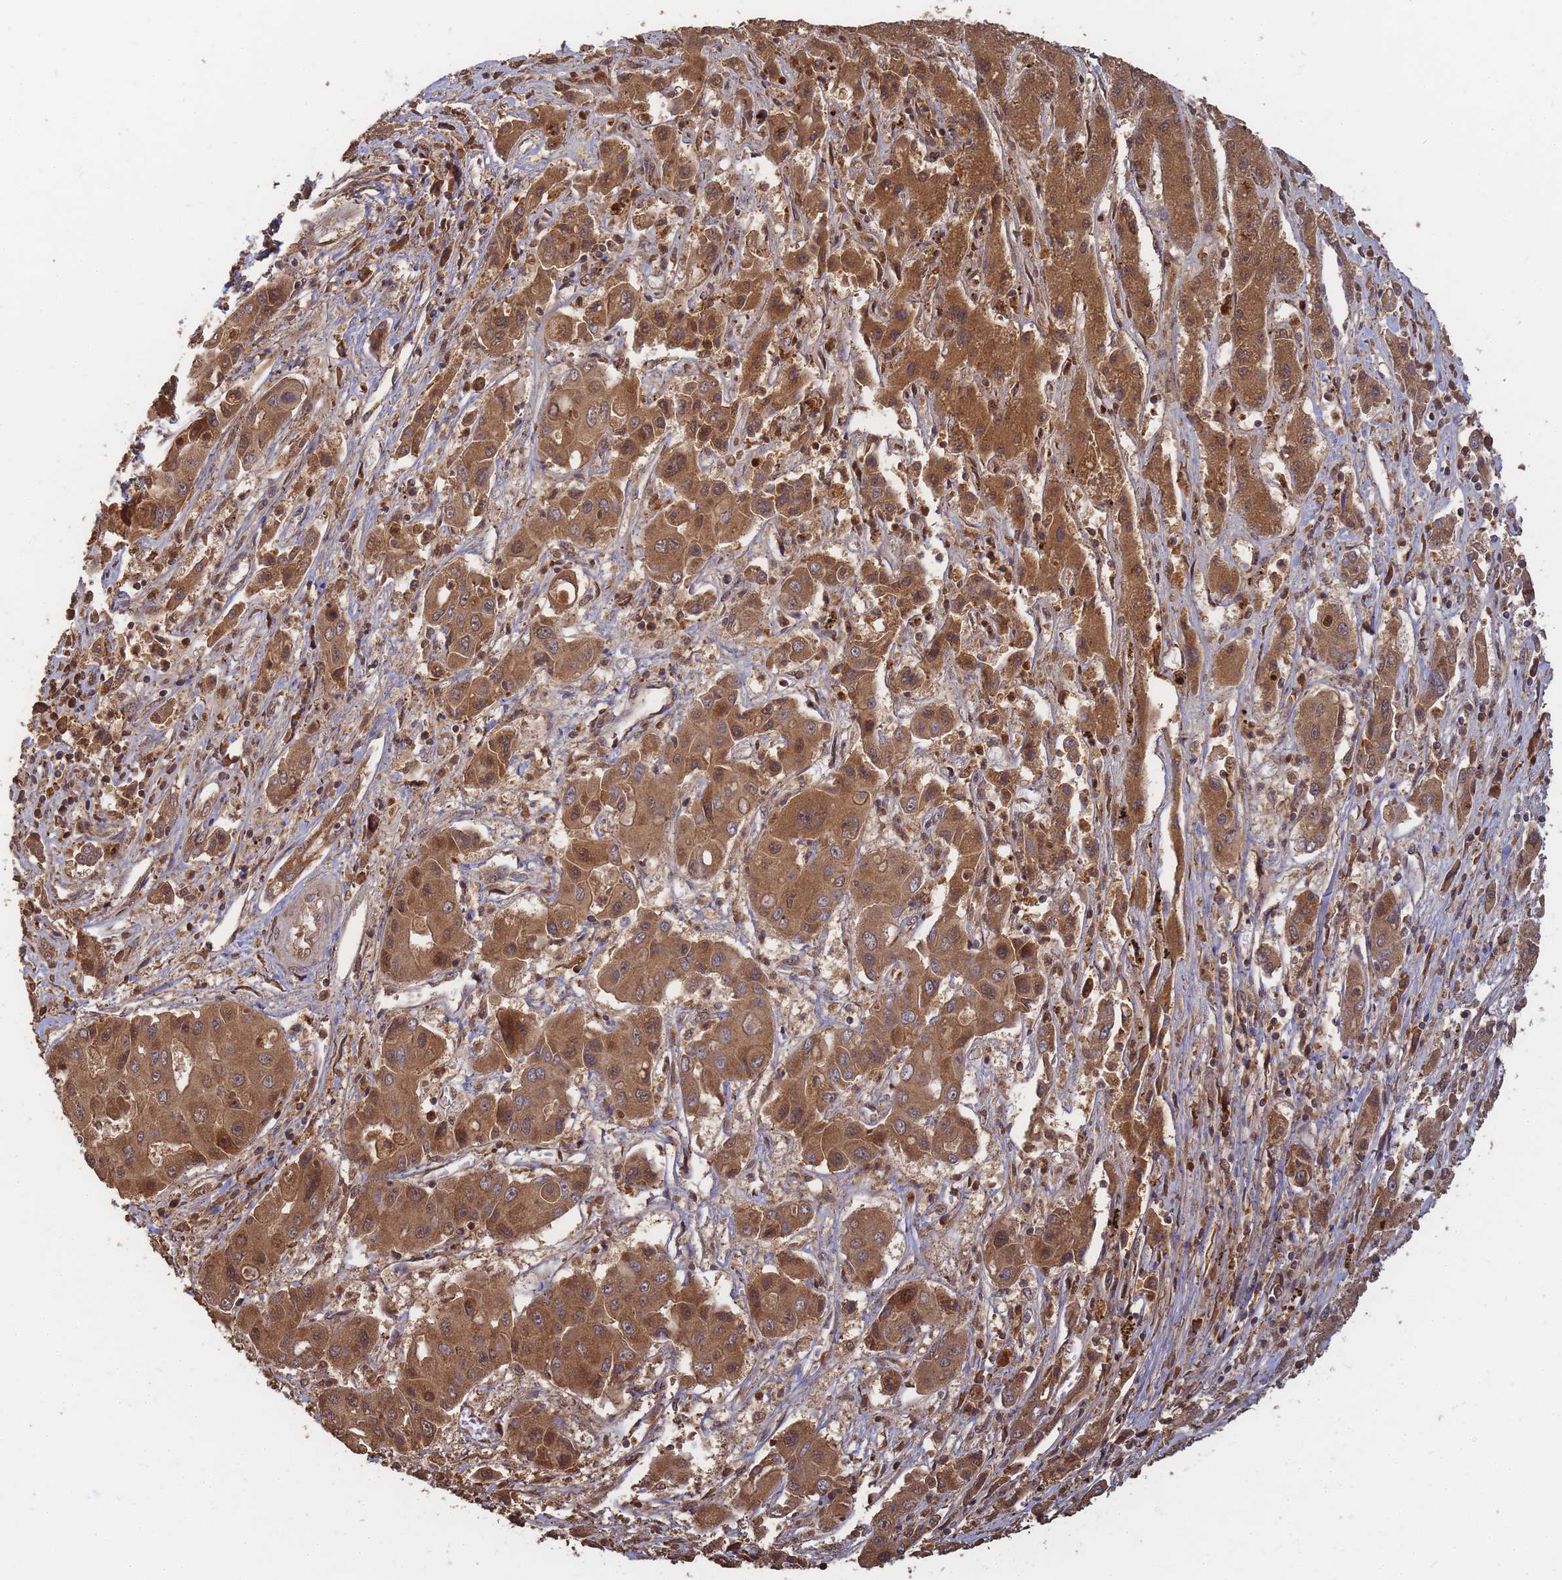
{"staining": {"intensity": "moderate", "quantity": ">75%", "location": "cytoplasmic/membranous,nuclear"}, "tissue": "liver cancer", "cell_type": "Tumor cells", "image_type": "cancer", "snomed": [{"axis": "morphology", "description": "Cholangiocarcinoma"}, {"axis": "topography", "description": "Liver"}], "caption": "This micrograph shows immunohistochemistry staining of human liver cancer, with medium moderate cytoplasmic/membranous and nuclear positivity in about >75% of tumor cells.", "gene": "ALKBH1", "patient": {"sex": "male", "age": 67}}